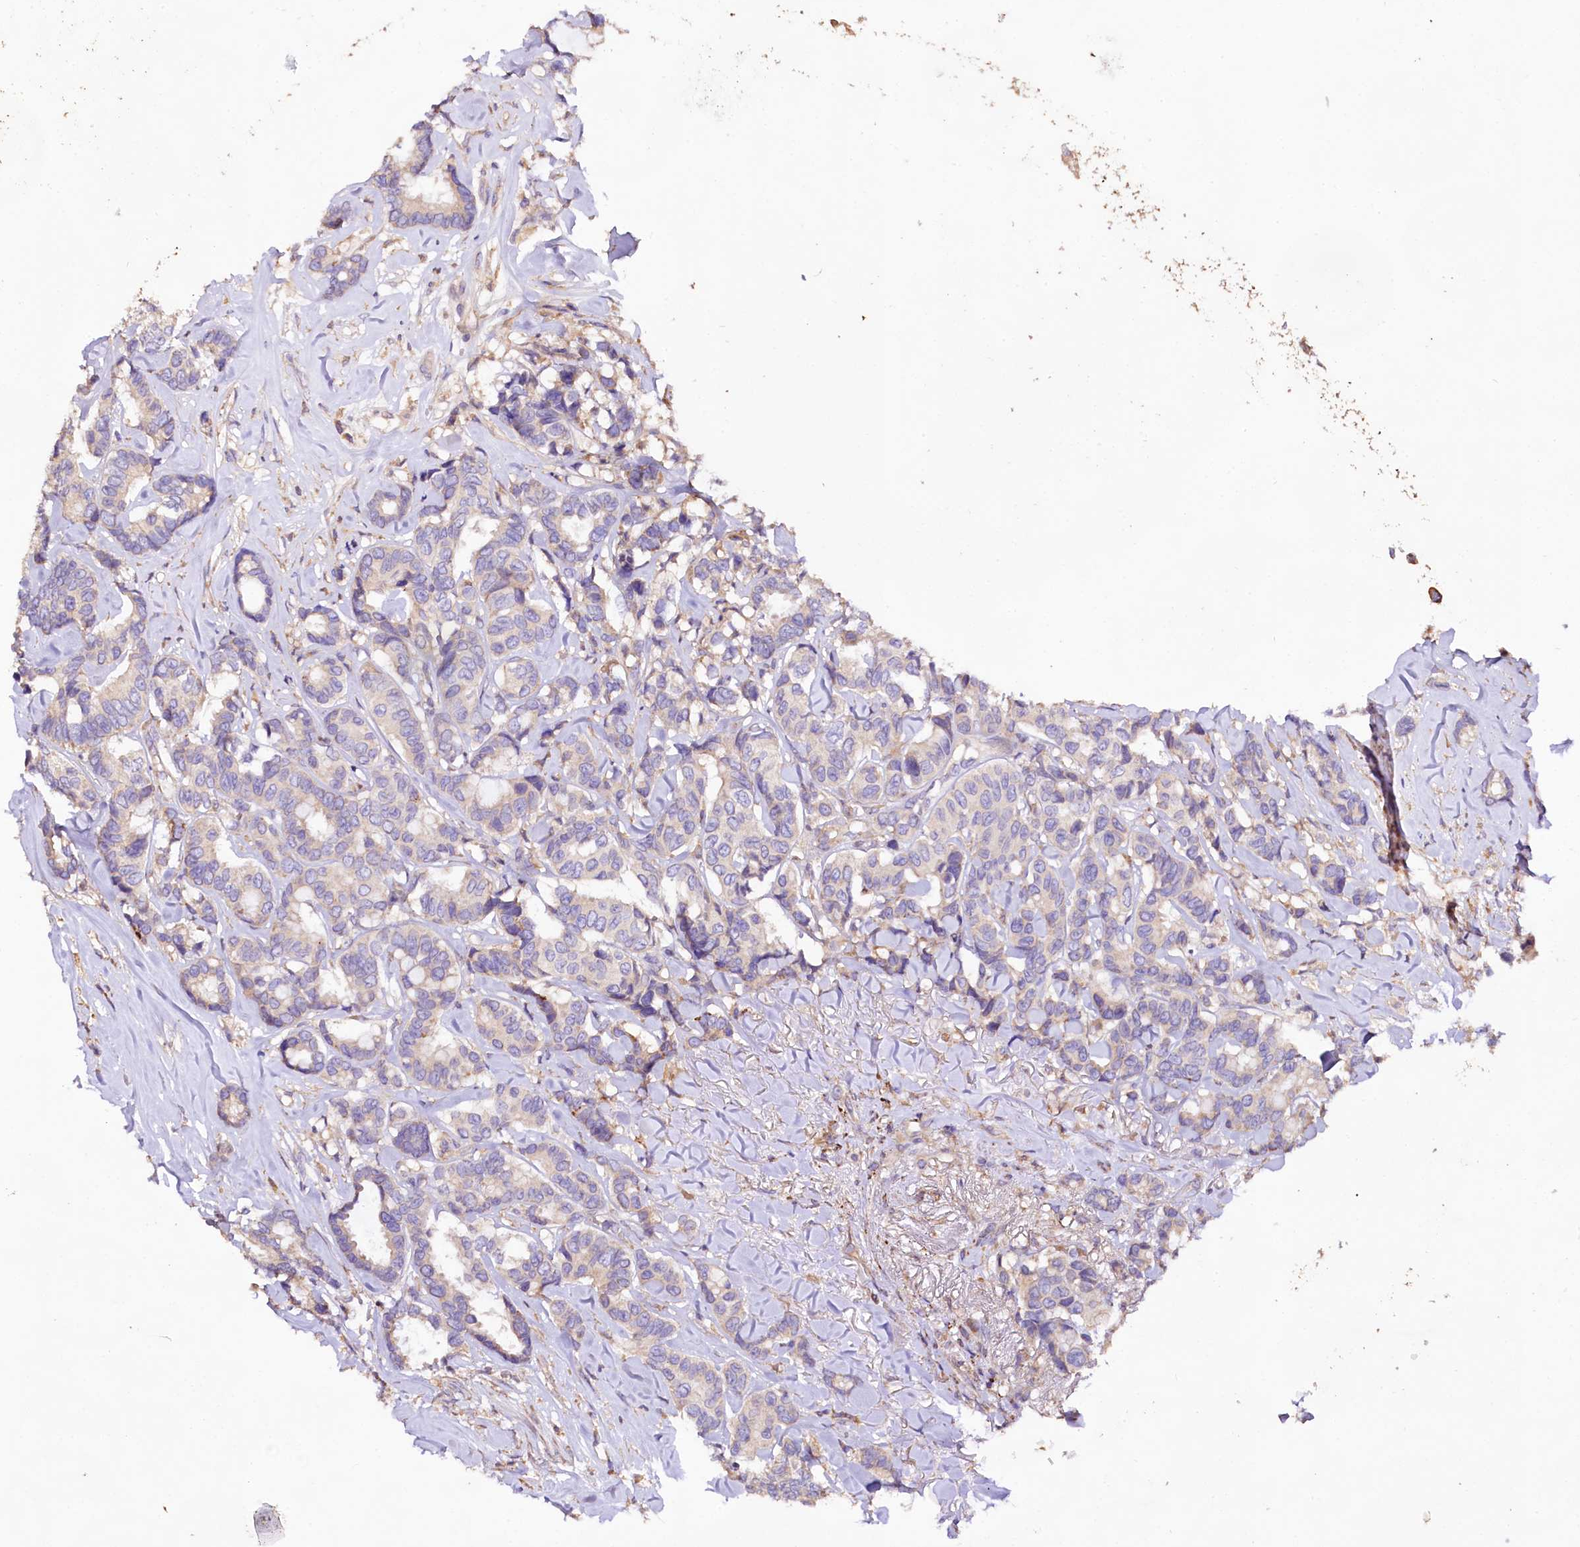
{"staining": {"intensity": "negative", "quantity": "none", "location": "none"}, "tissue": "breast cancer", "cell_type": "Tumor cells", "image_type": "cancer", "snomed": [{"axis": "morphology", "description": "Duct carcinoma"}, {"axis": "topography", "description": "Breast"}], "caption": "Human breast cancer stained for a protein using immunohistochemistry (IHC) exhibits no expression in tumor cells.", "gene": "DMXL2", "patient": {"sex": "female", "age": 87}}